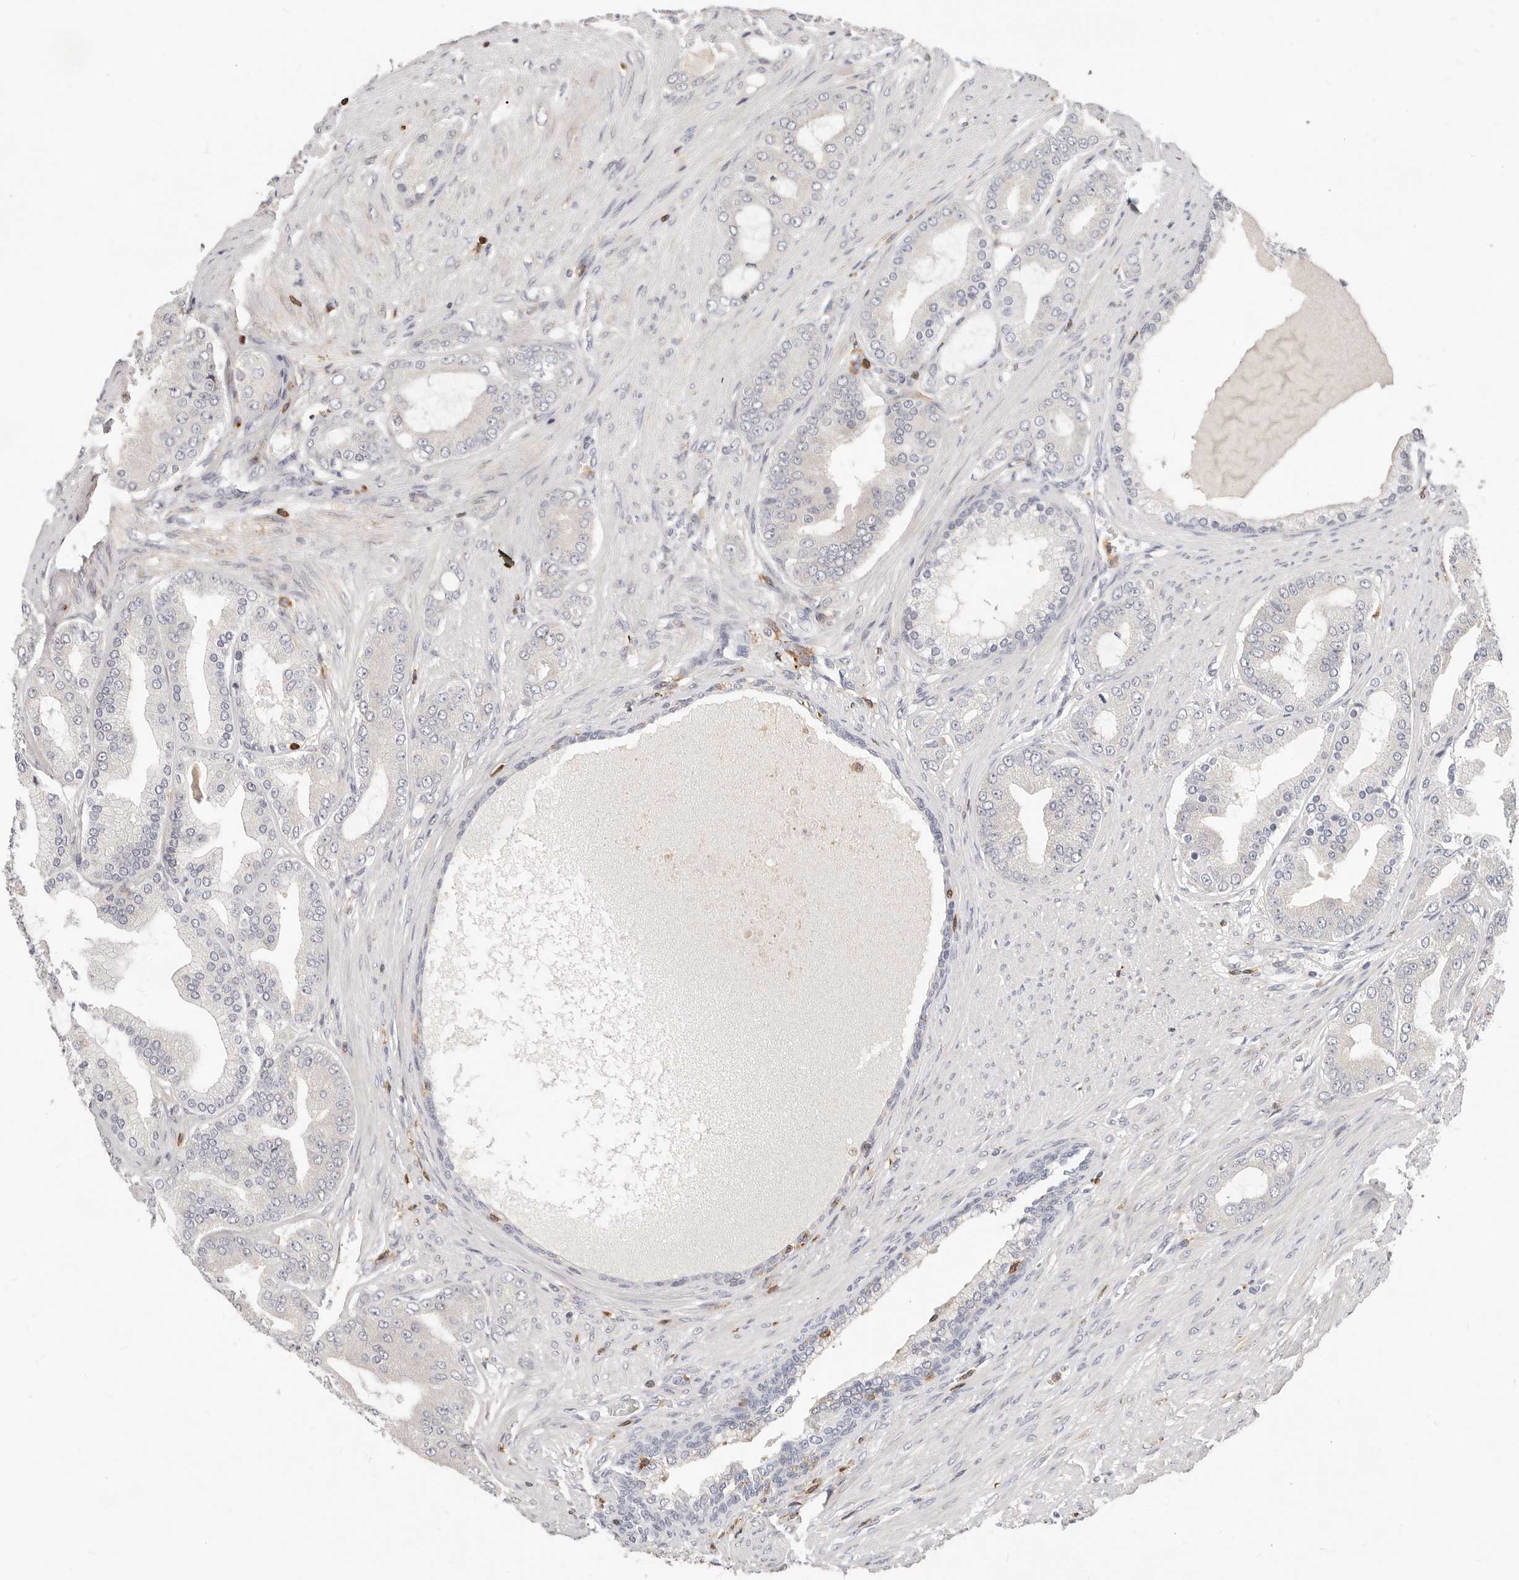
{"staining": {"intensity": "negative", "quantity": "none", "location": "none"}, "tissue": "prostate cancer", "cell_type": "Tumor cells", "image_type": "cancer", "snomed": [{"axis": "morphology", "description": "Adenocarcinoma, High grade"}, {"axis": "topography", "description": "Prostate"}], "caption": "A histopathology image of human prostate cancer is negative for staining in tumor cells. (DAB (3,3'-diaminobenzidine) immunohistochemistry (IHC) visualized using brightfield microscopy, high magnification).", "gene": "TMEM63B", "patient": {"sex": "male", "age": 60}}